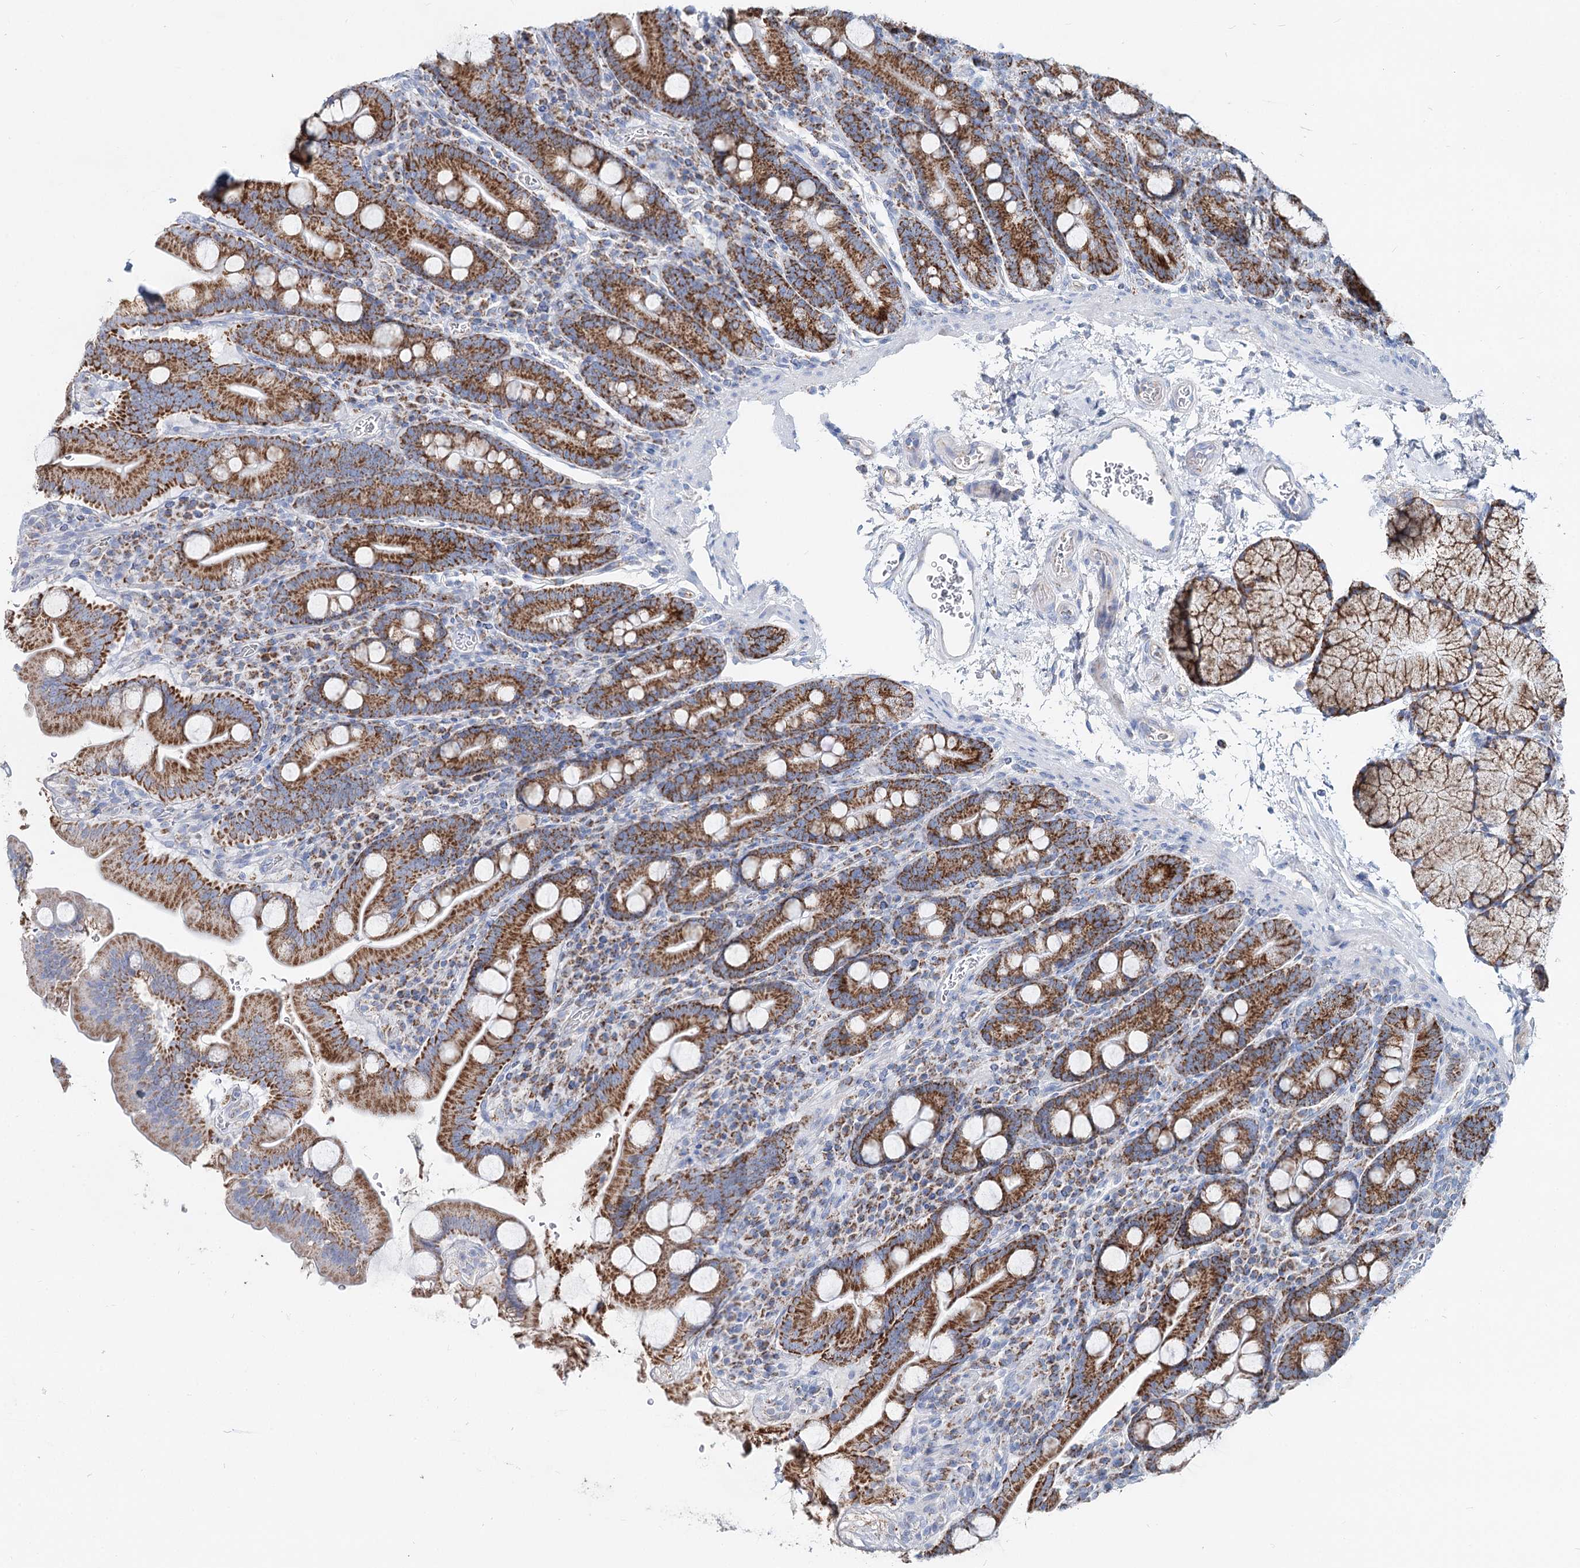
{"staining": {"intensity": "strong", "quantity": ">75%", "location": "cytoplasmic/membranous"}, "tissue": "duodenum", "cell_type": "Glandular cells", "image_type": "normal", "snomed": [{"axis": "morphology", "description": "Normal tissue, NOS"}, {"axis": "topography", "description": "Duodenum"}], "caption": "The photomicrograph shows staining of unremarkable duodenum, revealing strong cytoplasmic/membranous protein expression (brown color) within glandular cells.", "gene": "MCCC2", "patient": {"sex": "male", "age": 35}}